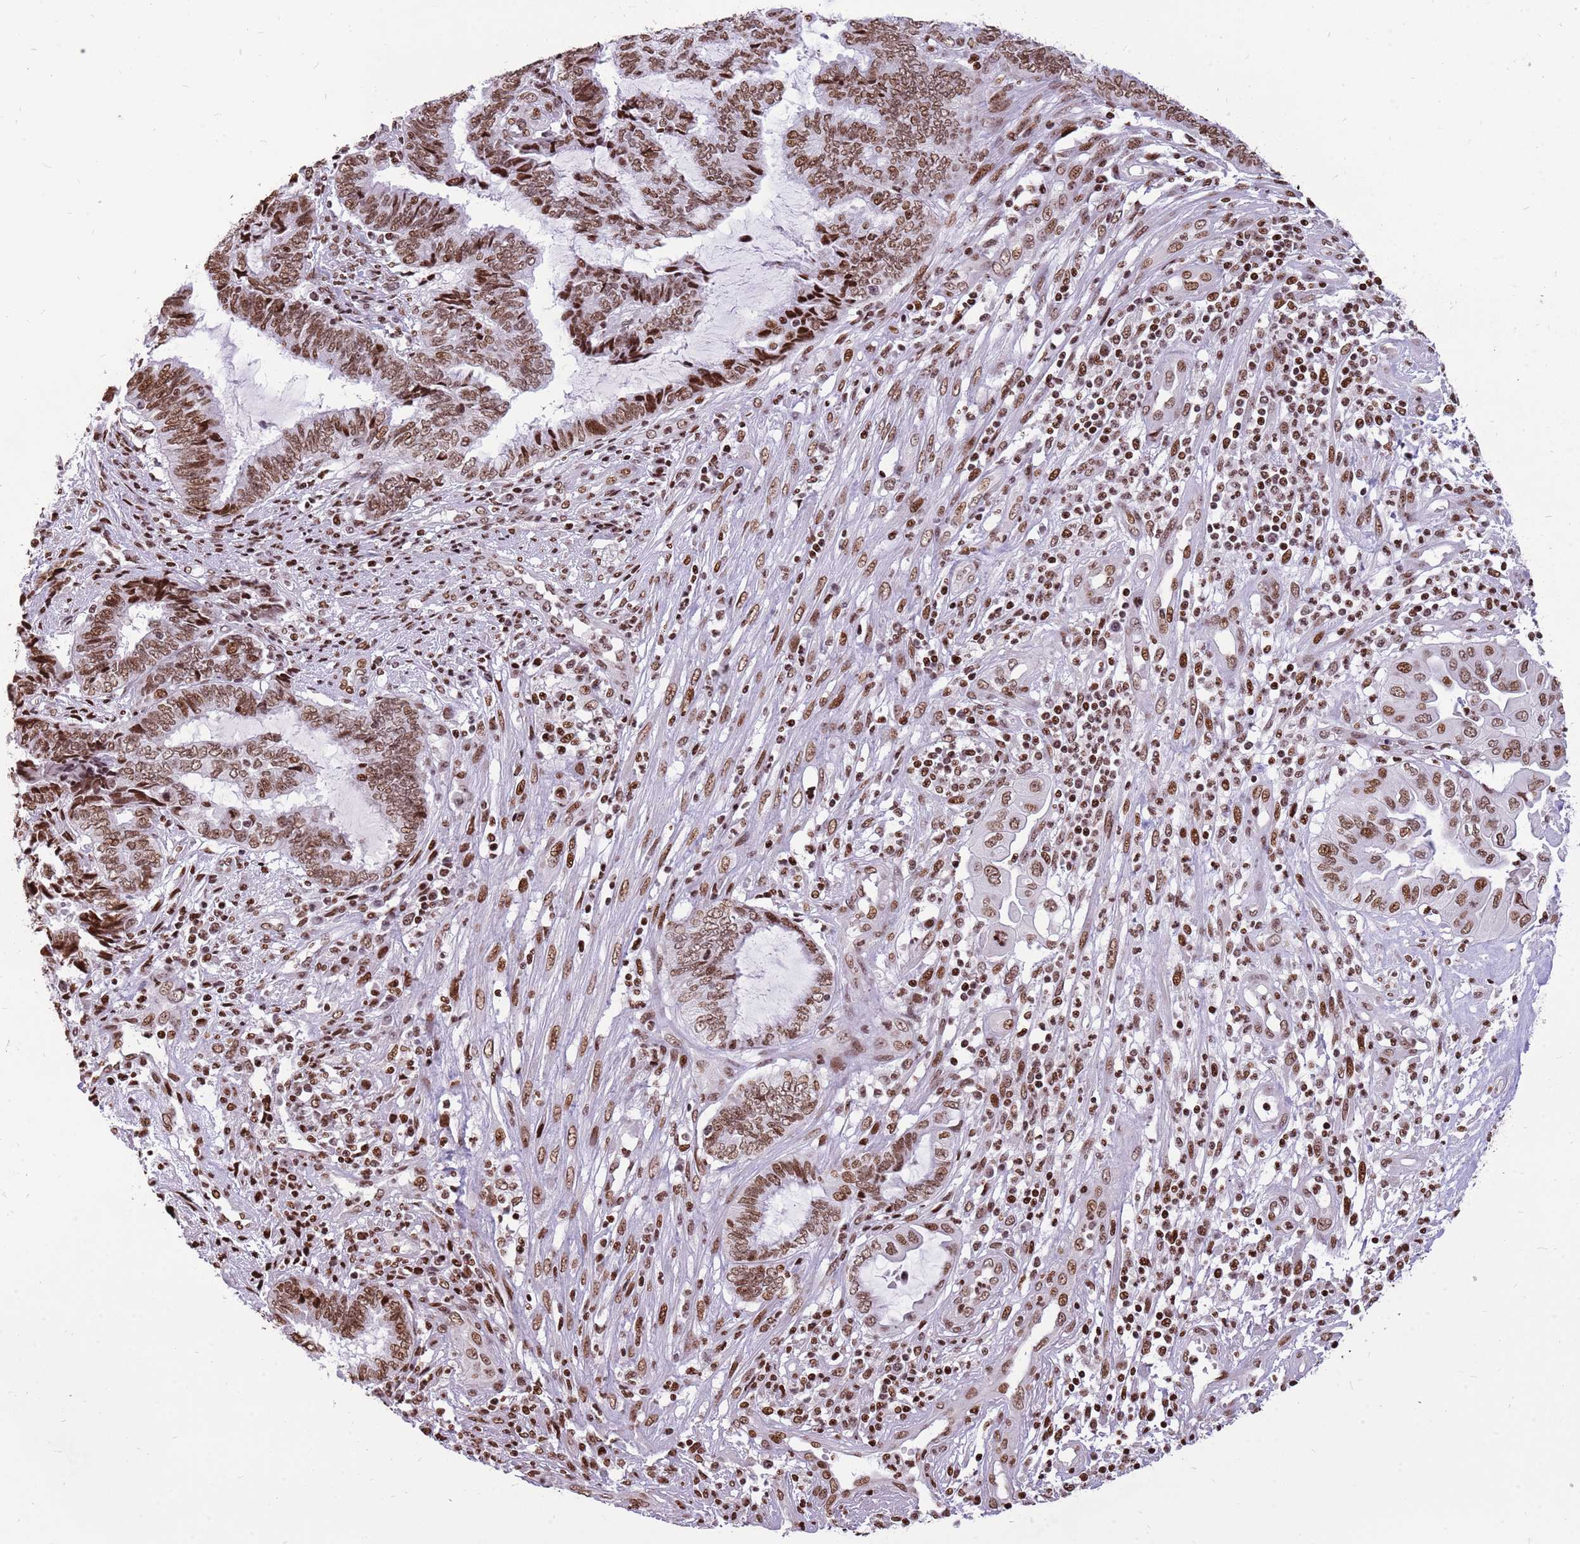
{"staining": {"intensity": "moderate", "quantity": ">75%", "location": "nuclear"}, "tissue": "endometrial cancer", "cell_type": "Tumor cells", "image_type": "cancer", "snomed": [{"axis": "morphology", "description": "Adenocarcinoma, NOS"}, {"axis": "topography", "description": "Uterus"}, {"axis": "topography", "description": "Endometrium"}], "caption": "Endometrial cancer stained with a protein marker reveals moderate staining in tumor cells.", "gene": "WASHC4", "patient": {"sex": "female", "age": 70}}